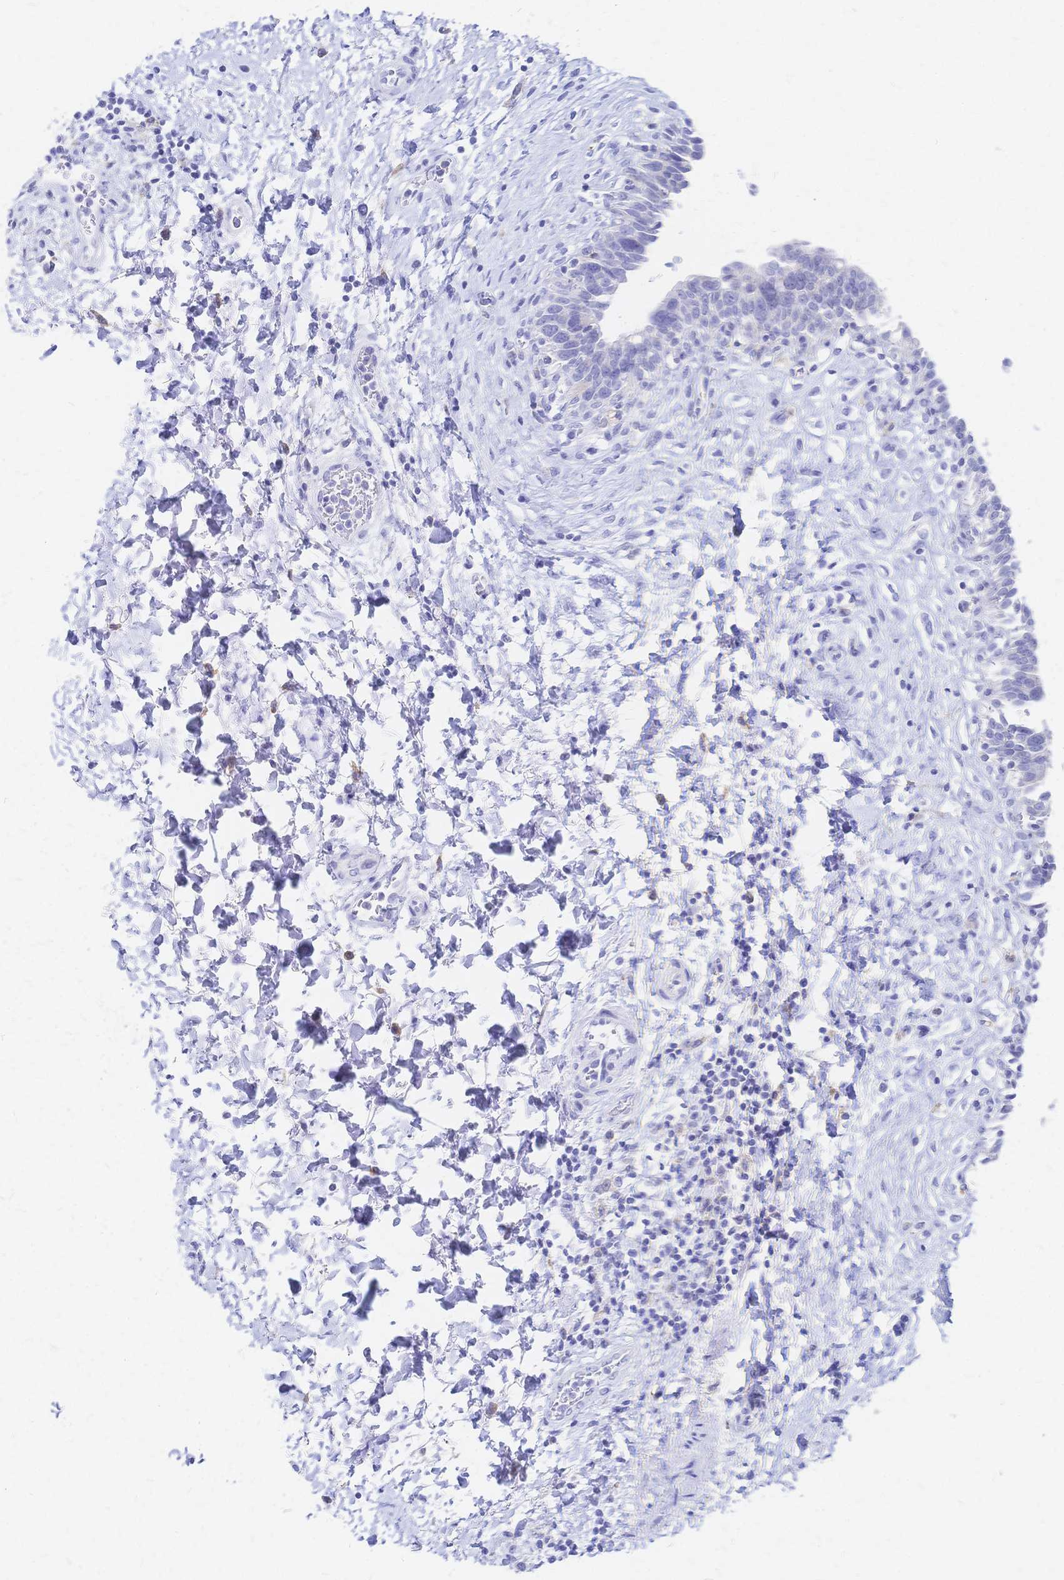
{"staining": {"intensity": "negative", "quantity": "none", "location": "none"}, "tissue": "urinary bladder", "cell_type": "Urothelial cells", "image_type": "normal", "snomed": [{"axis": "morphology", "description": "Normal tissue, NOS"}, {"axis": "topography", "description": "Urinary bladder"}], "caption": "Immunohistochemistry of unremarkable human urinary bladder exhibits no staining in urothelial cells. Brightfield microscopy of immunohistochemistry stained with DAB (brown) and hematoxylin (blue), captured at high magnification.", "gene": "SLC5A1", "patient": {"sex": "male", "age": 37}}